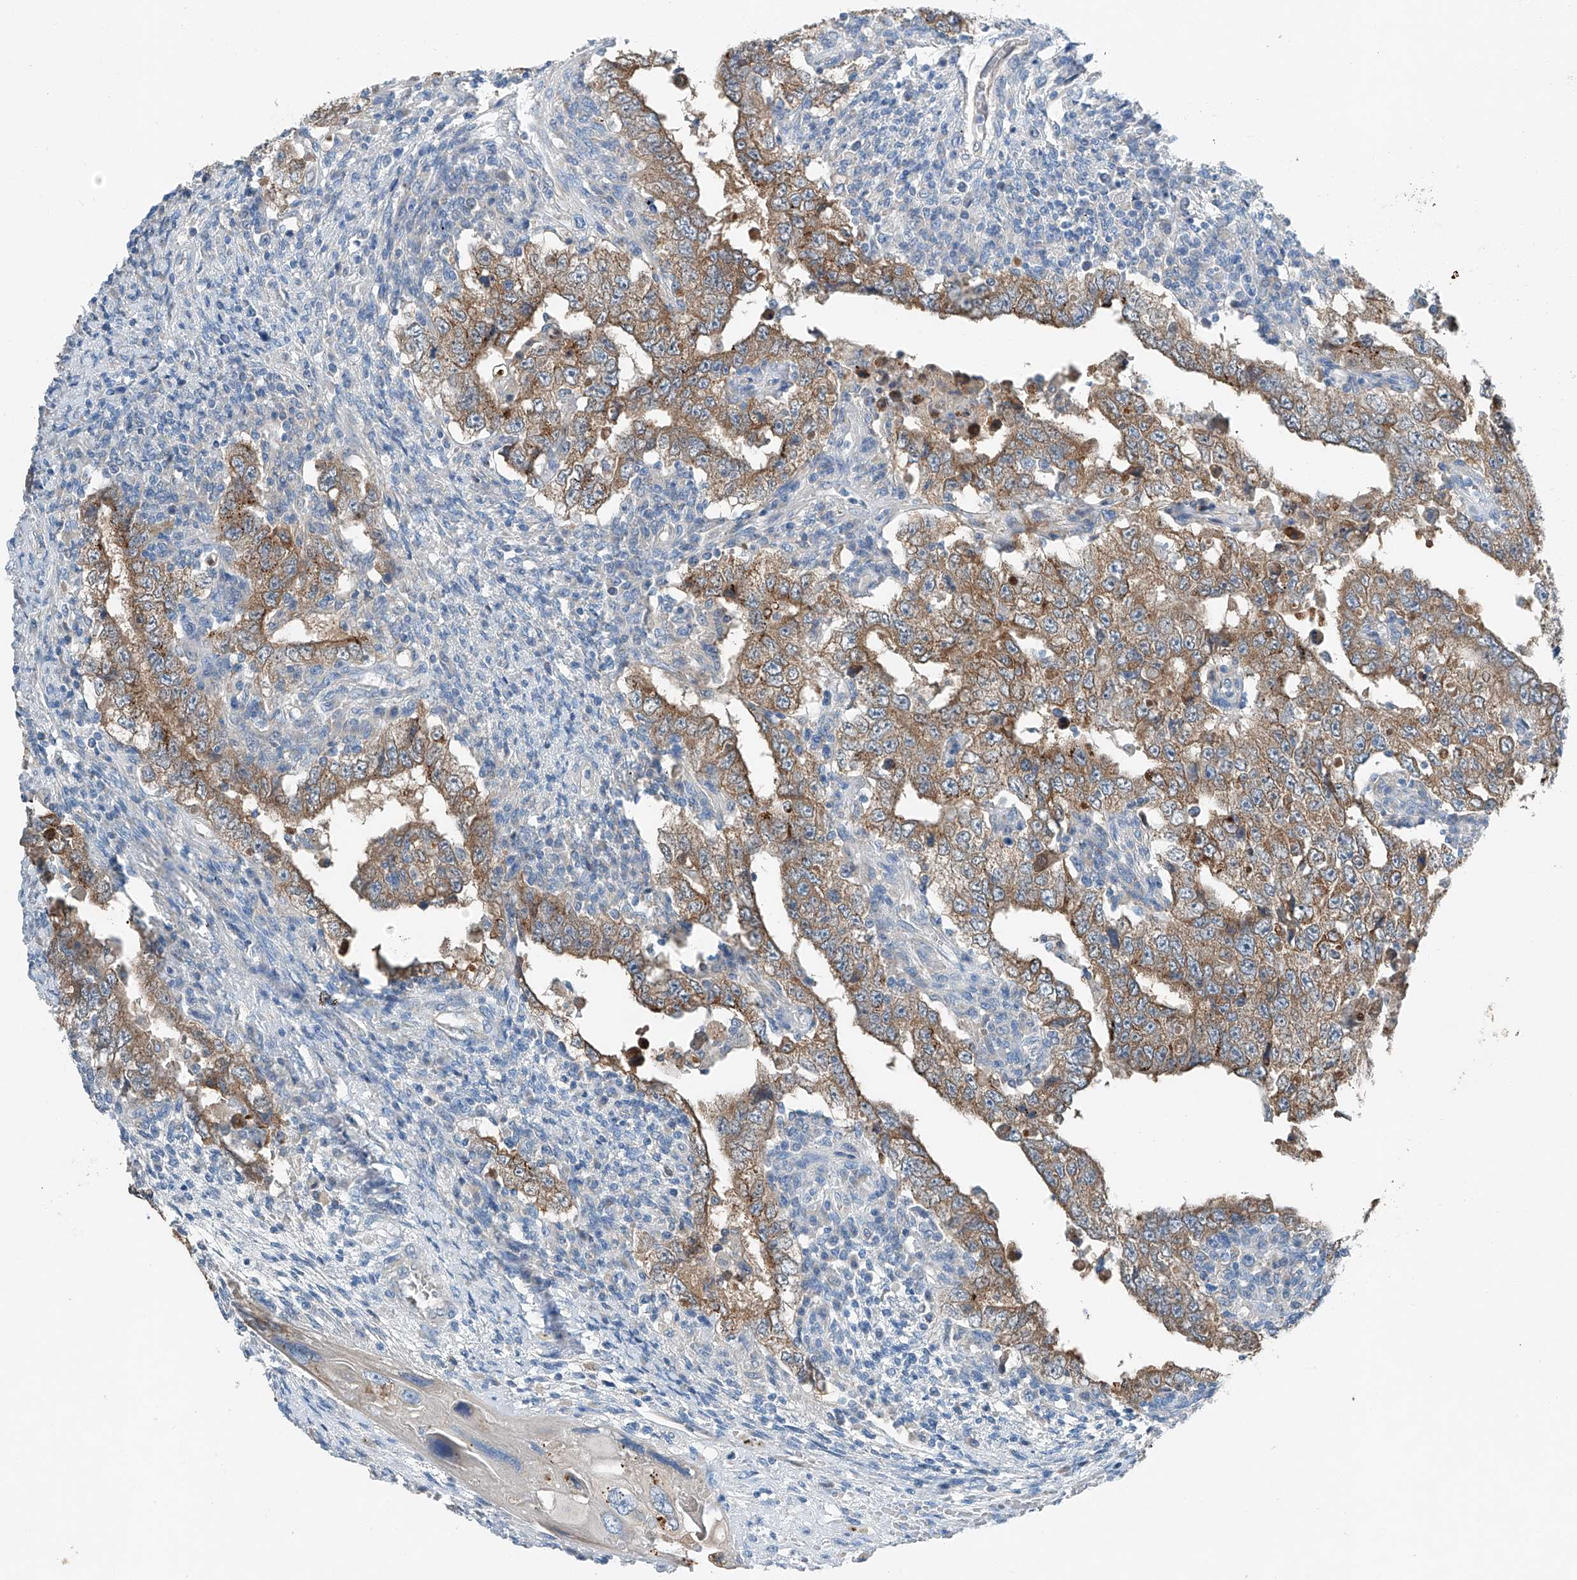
{"staining": {"intensity": "moderate", "quantity": ">75%", "location": "cytoplasmic/membranous"}, "tissue": "testis cancer", "cell_type": "Tumor cells", "image_type": "cancer", "snomed": [{"axis": "morphology", "description": "Carcinoma, Embryonal, NOS"}, {"axis": "topography", "description": "Testis"}], "caption": "An image of human testis cancer (embryonal carcinoma) stained for a protein displays moderate cytoplasmic/membranous brown staining in tumor cells.", "gene": "MDGA1", "patient": {"sex": "male", "age": 26}}